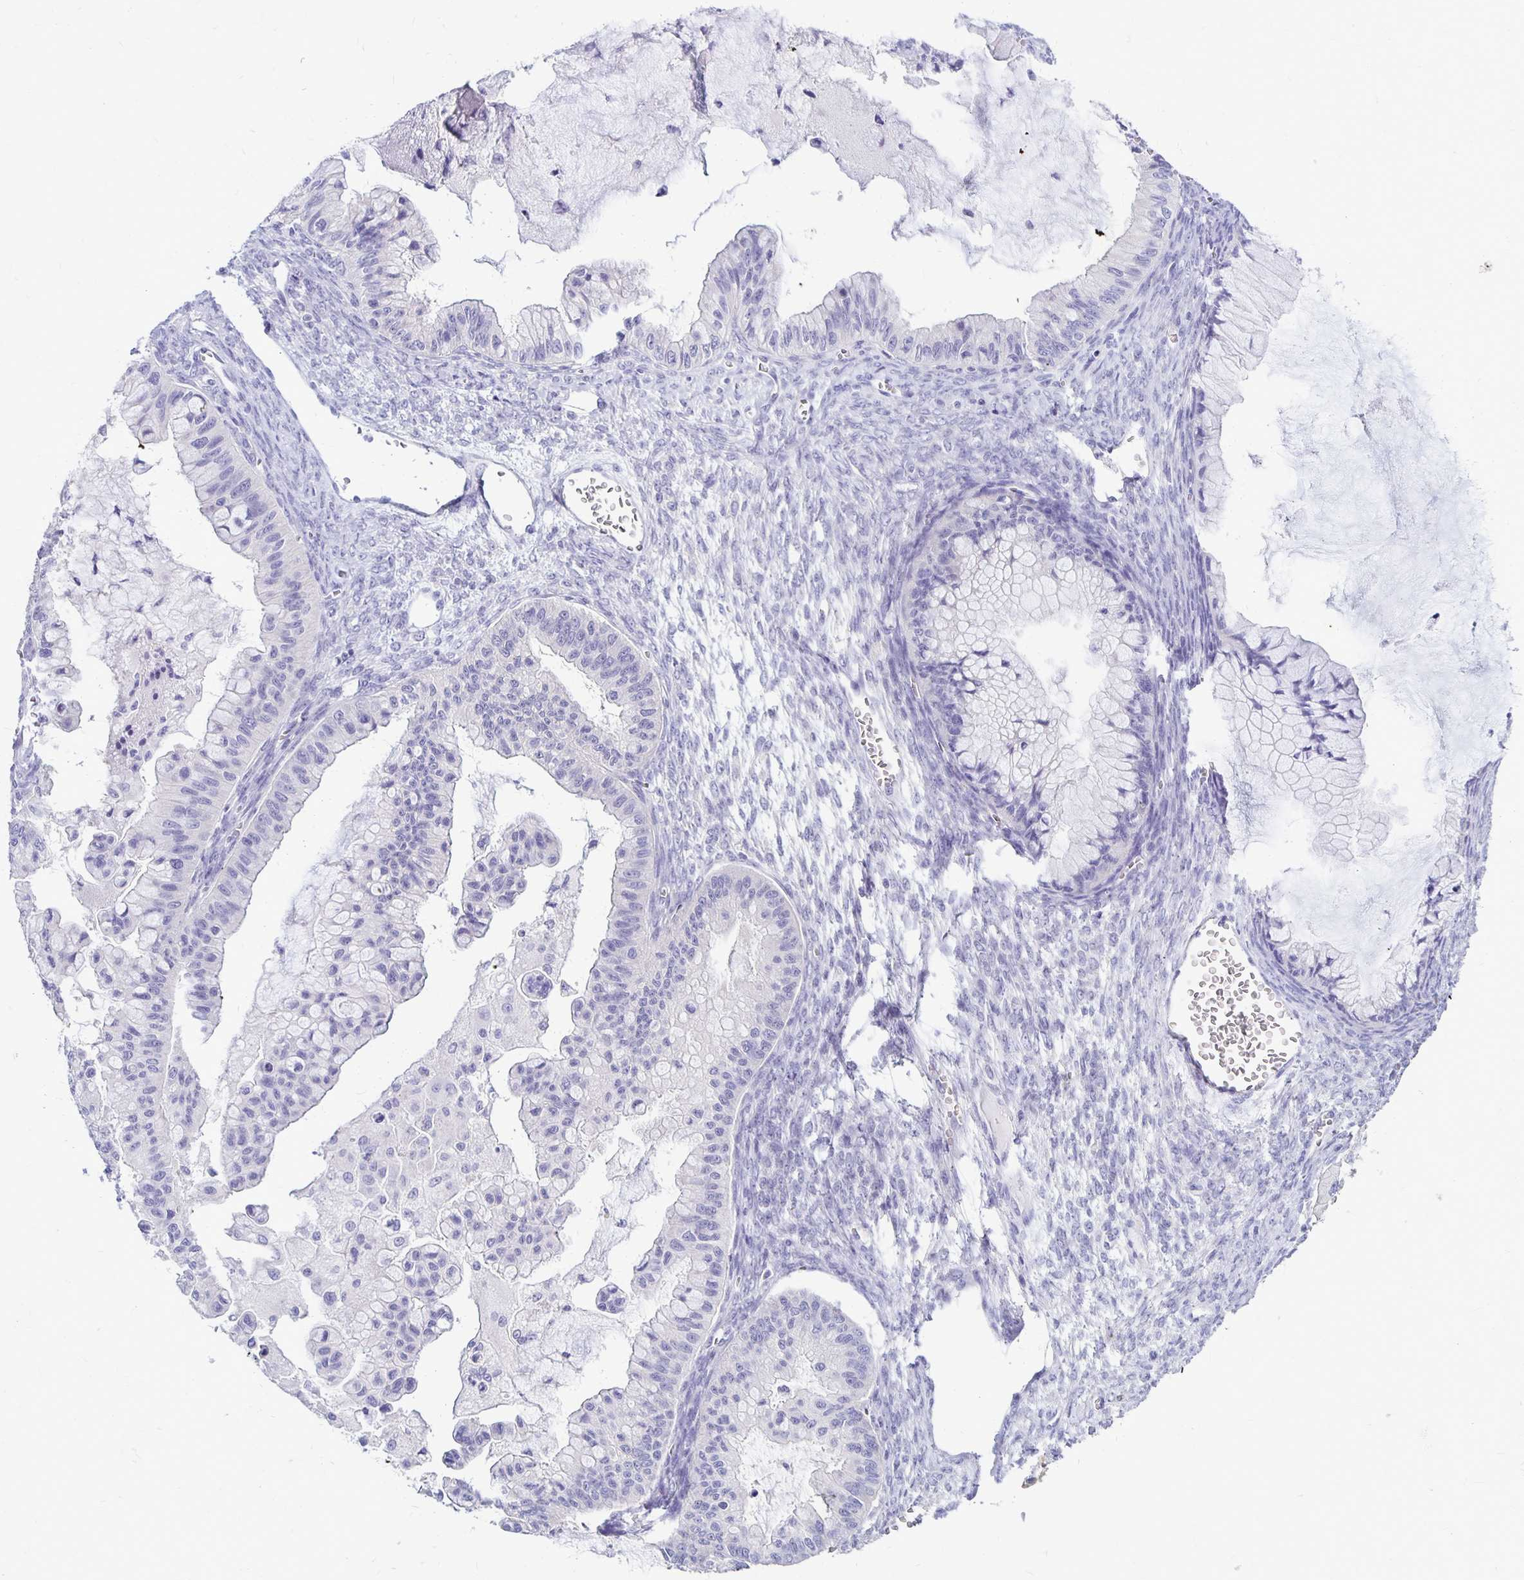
{"staining": {"intensity": "negative", "quantity": "none", "location": "none"}, "tissue": "ovarian cancer", "cell_type": "Tumor cells", "image_type": "cancer", "snomed": [{"axis": "morphology", "description": "Cystadenocarcinoma, mucinous, NOS"}, {"axis": "topography", "description": "Ovary"}], "caption": "An IHC photomicrograph of mucinous cystadenocarcinoma (ovarian) is shown. There is no staining in tumor cells of mucinous cystadenocarcinoma (ovarian).", "gene": "FNTB", "patient": {"sex": "female", "age": 72}}